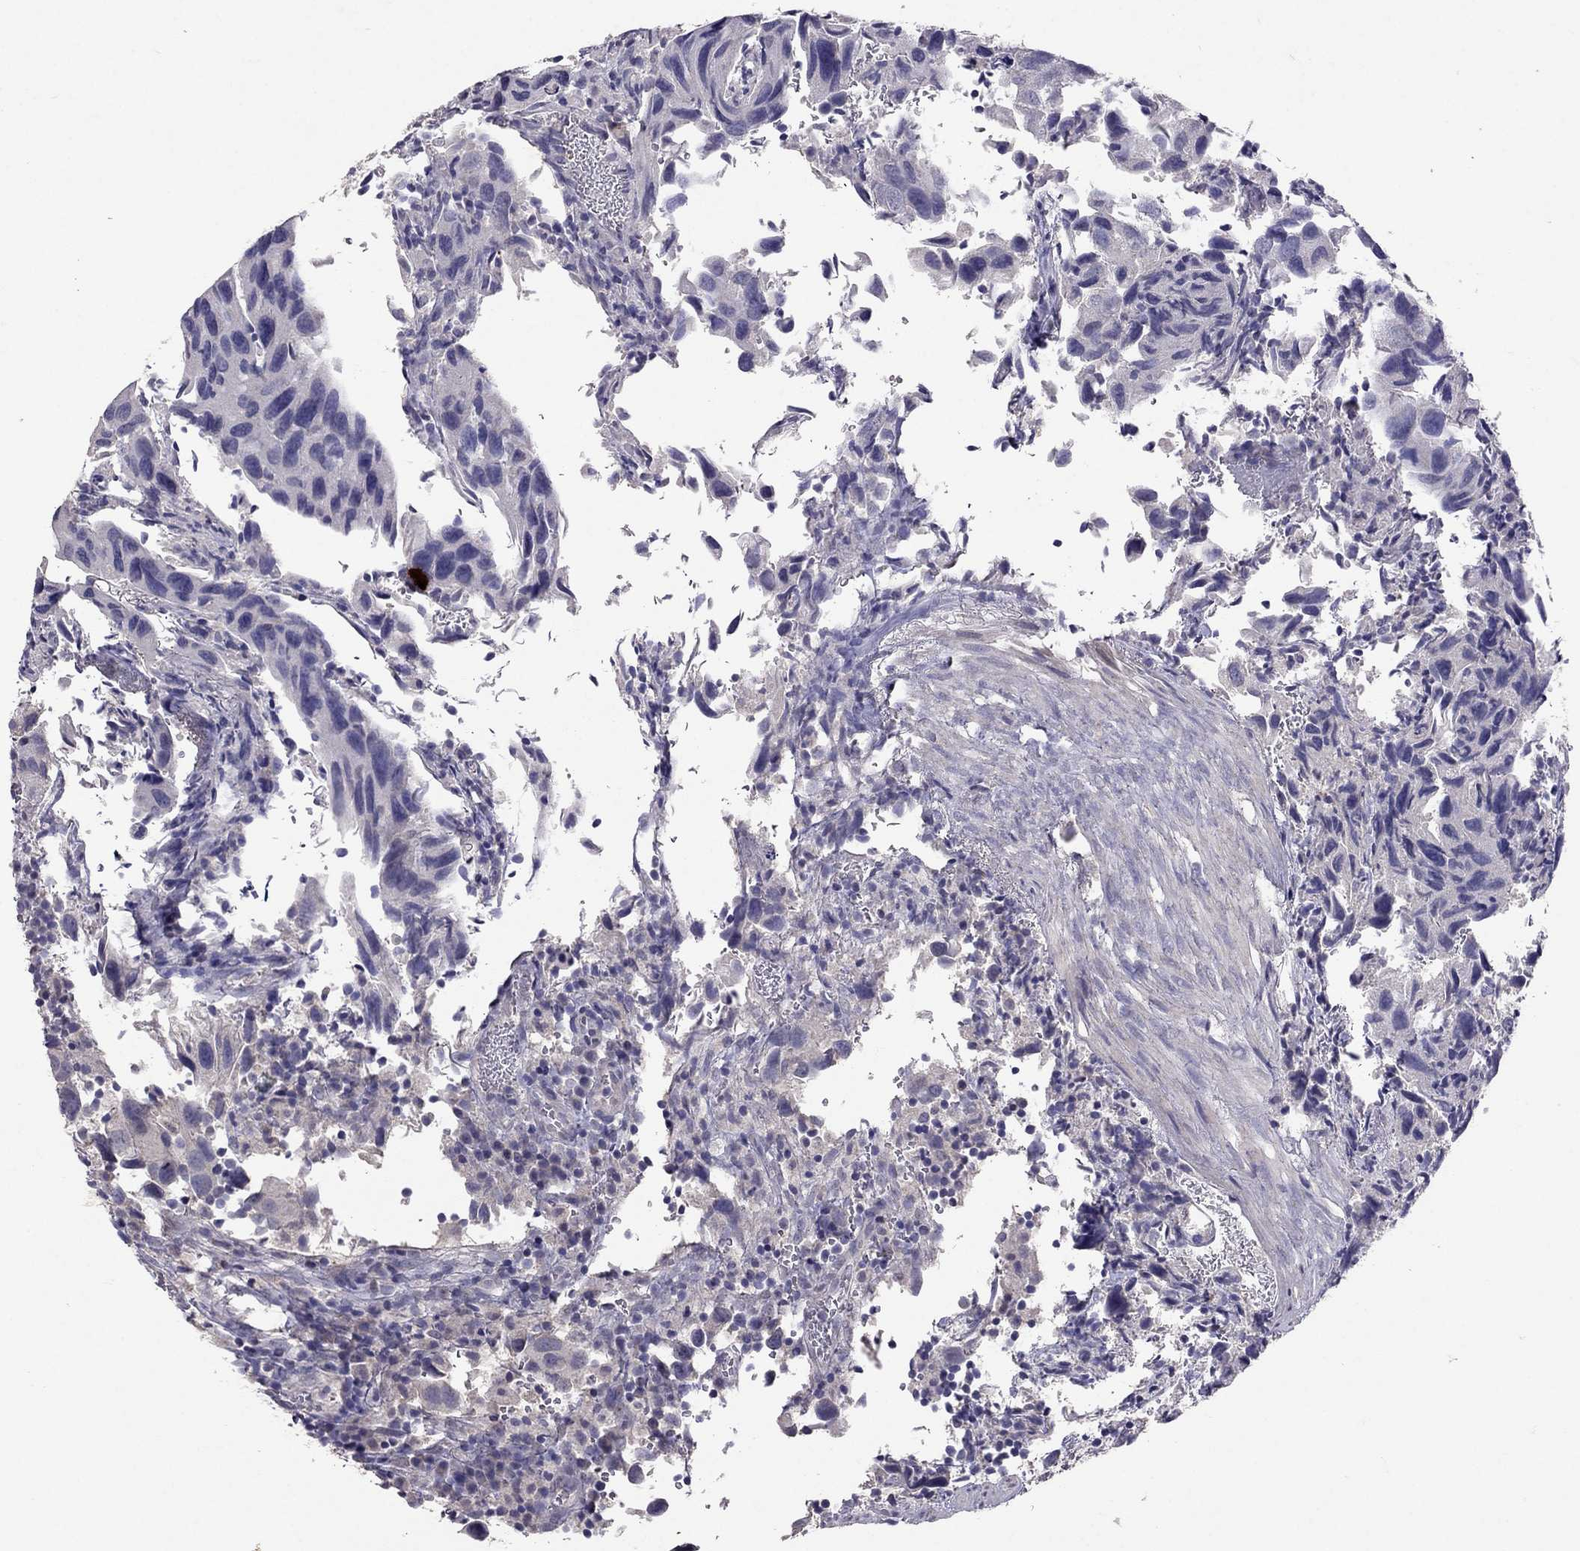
{"staining": {"intensity": "negative", "quantity": "none", "location": "none"}, "tissue": "urothelial cancer", "cell_type": "Tumor cells", "image_type": "cancer", "snomed": [{"axis": "morphology", "description": "Urothelial carcinoma, High grade"}, {"axis": "topography", "description": "Urinary bladder"}], "caption": "There is no significant expression in tumor cells of high-grade urothelial carcinoma.", "gene": "FST", "patient": {"sex": "male", "age": 79}}